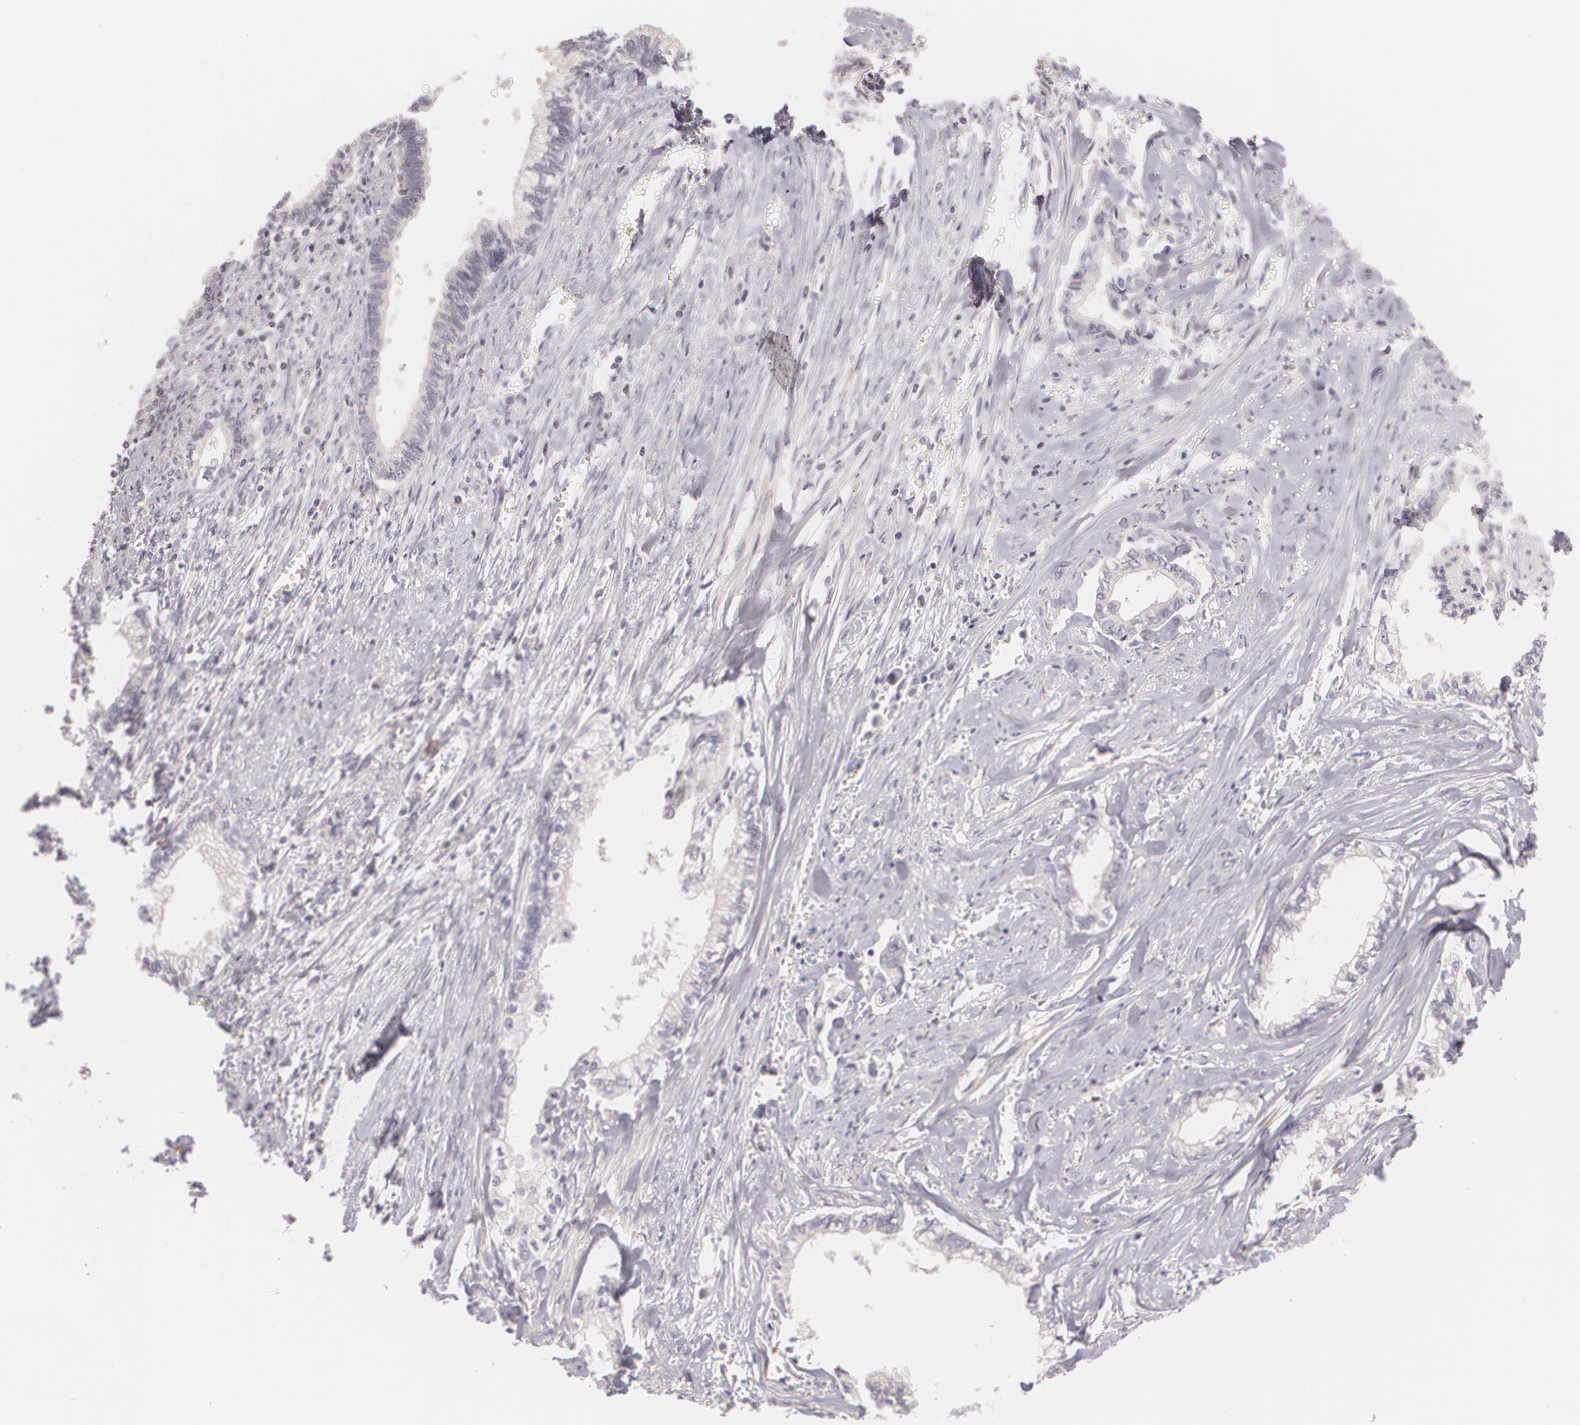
{"staining": {"intensity": "negative", "quantity": "none", "location": "none"}, "tissue": "liver cancer", "cell_type": "Tumor cells", "image_type": "cancer", "snomed": [{"axis": "morphology", "description": "Cholangiocarcinoma"}, {"axis": "topography", "description": "Liver"}], "caption": "Immunohistochemical staining of human cholangiocarcinoma (liver) shows no significant expression in tumor cells.", "gene": "ZBTB16", "patient": {"sex": "male", "age": 57}}